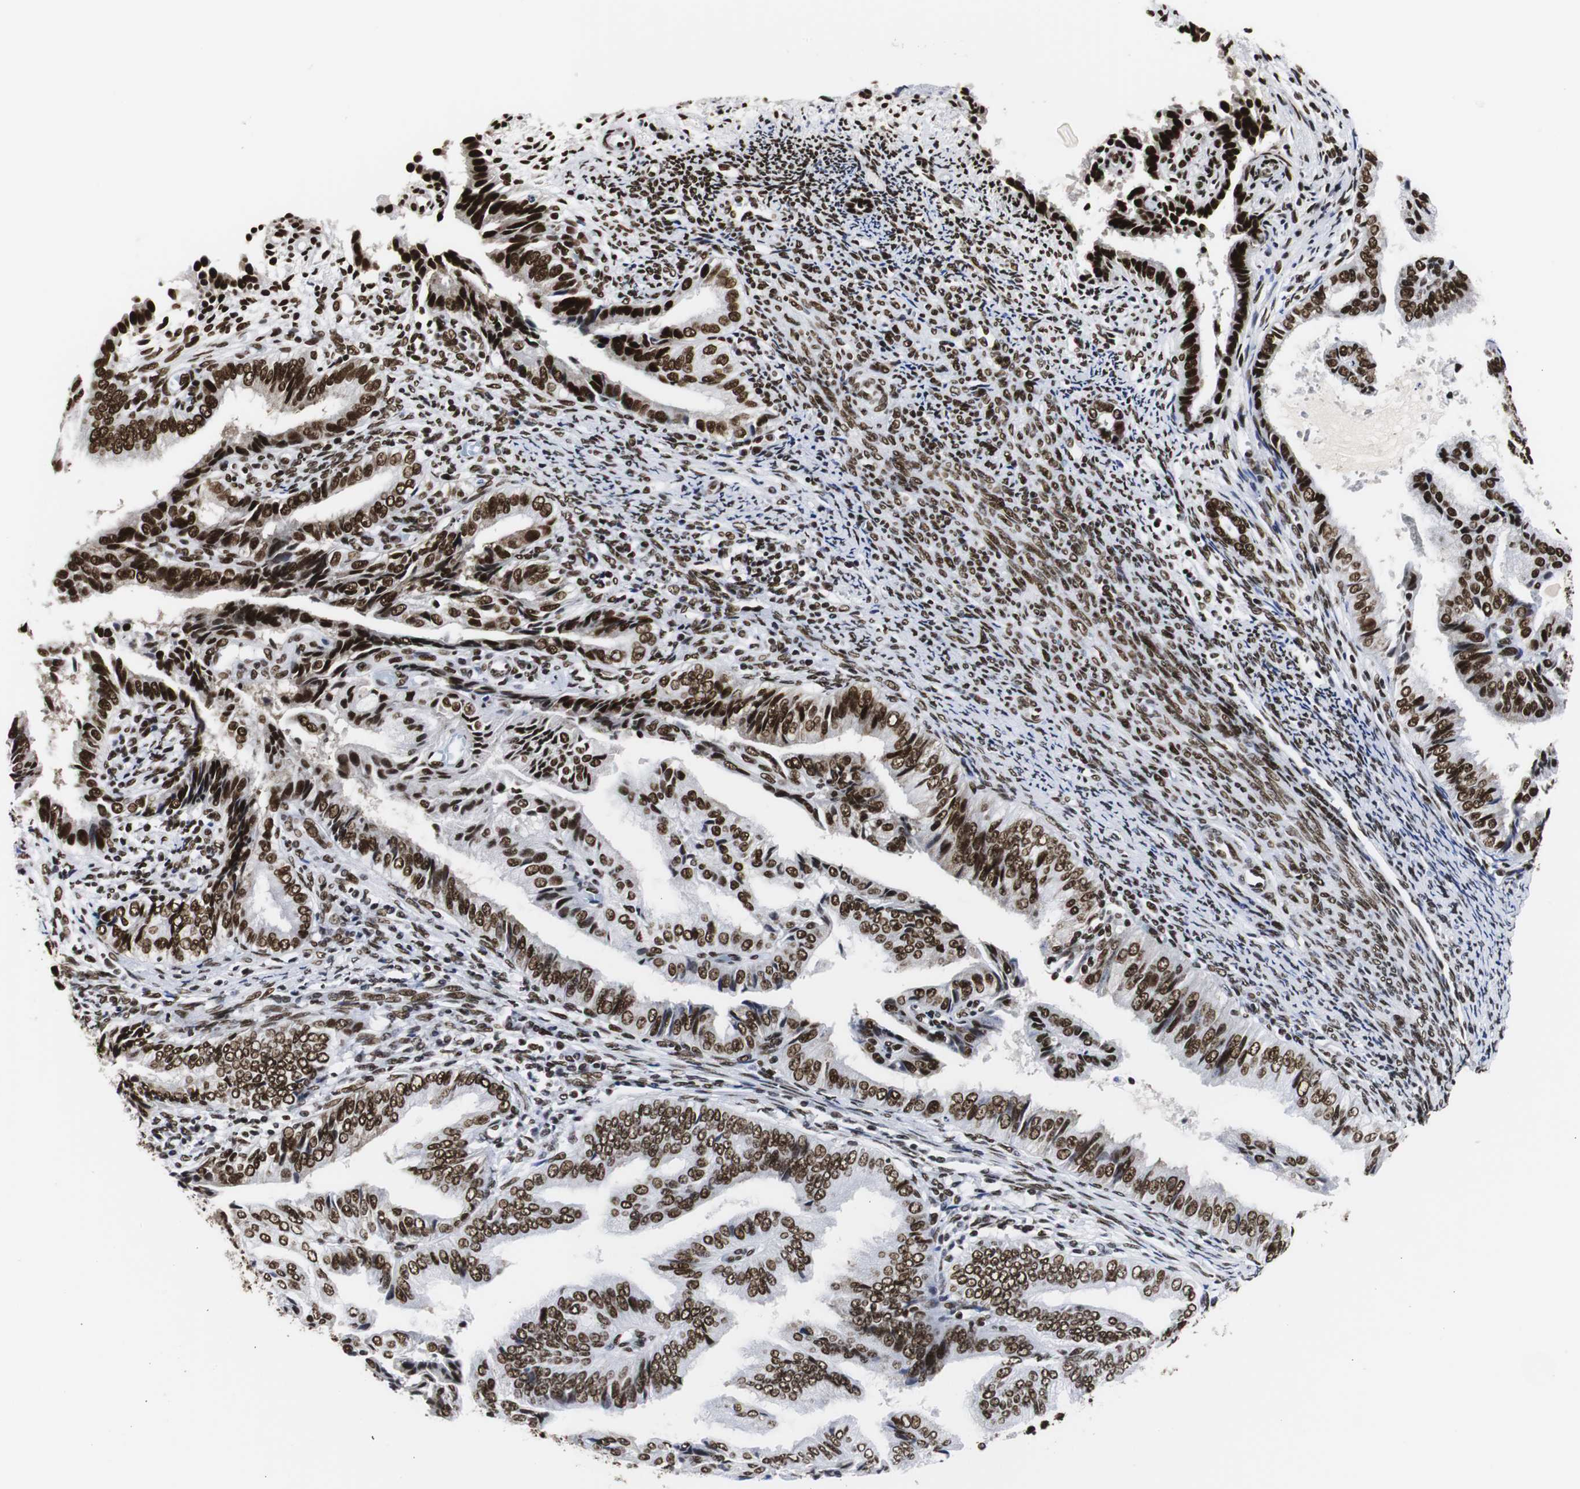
{"staining": {"intensity": "strong", "quantity": ">75%", "location": "nuclear"}, "tissue": "endometrial cancer", "cell_type": "Tumor cells", "image_type": "cancer", "snomed": [{"axis": "morphology", "description": "Adenocarcinoma, NOS"}, {"axis": "topography", "description": "Endometrium"}], "caption": "A histopathology image of human endometrial cancer stained for a protein exhibits strong nuclear brown staining in tumor cells.", "gene": "HNRNPH2", "patient": {"sex": "female", "age": 58}}